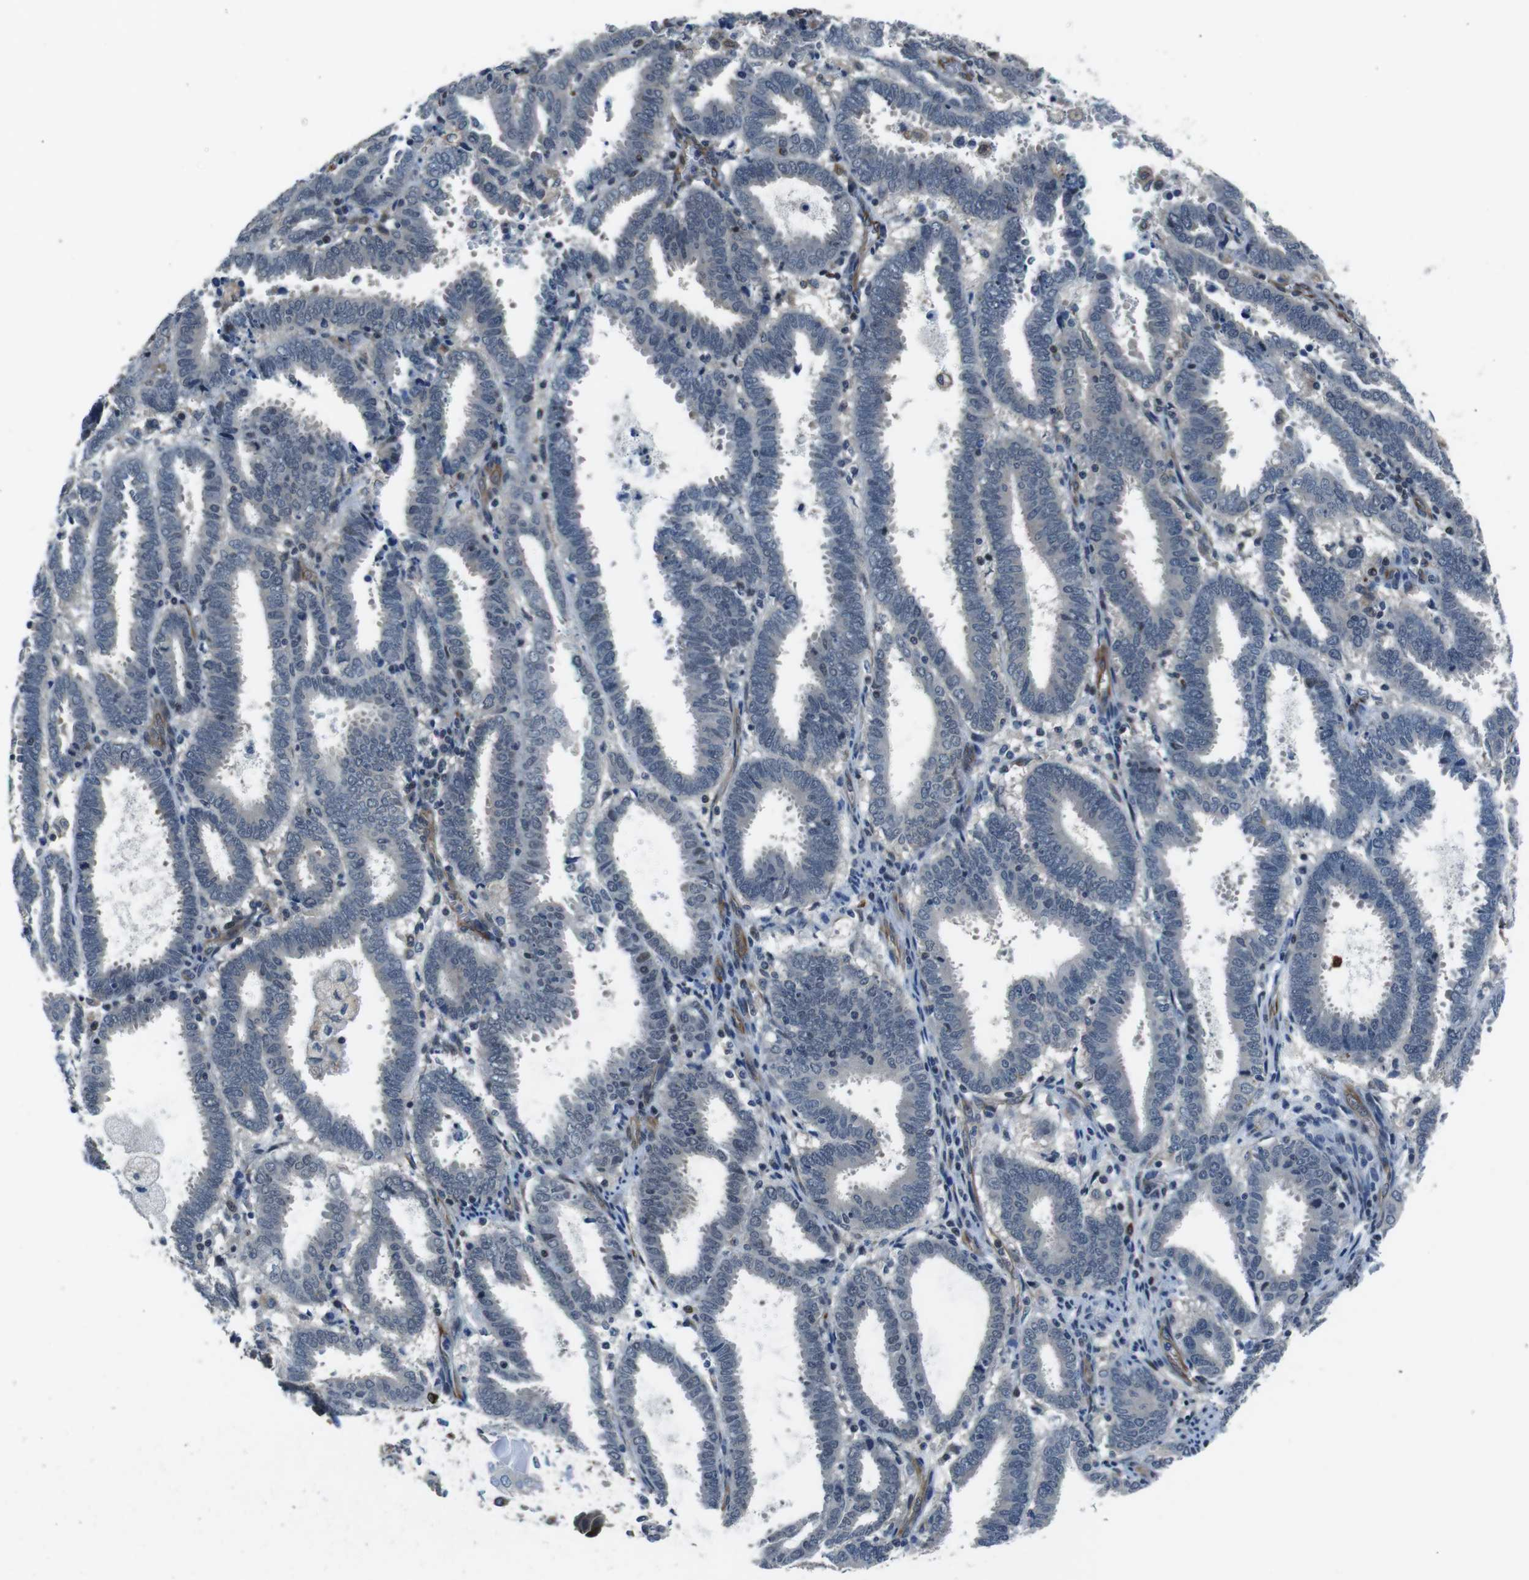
{"staining": {"intensity": "negative", "quantity": "none", "location": "none"}, "tissue": "endometrial cancer", "cell_type": "Tumor cells", "image_type": "cancer", "snomed": [{"axis": "morphology", "description": "Adenocarcinoma, NOS"}, {"axis": "topography", "description": "Uterus"}], "caption": "A high-resolution image shows immunohistochemistry (IHC) staining of endometrial adenocarcinoma, which shows no significant expression in tumor cells.", "gene": "LRRC49", "patient": {"sex": "female", "age": 83}}